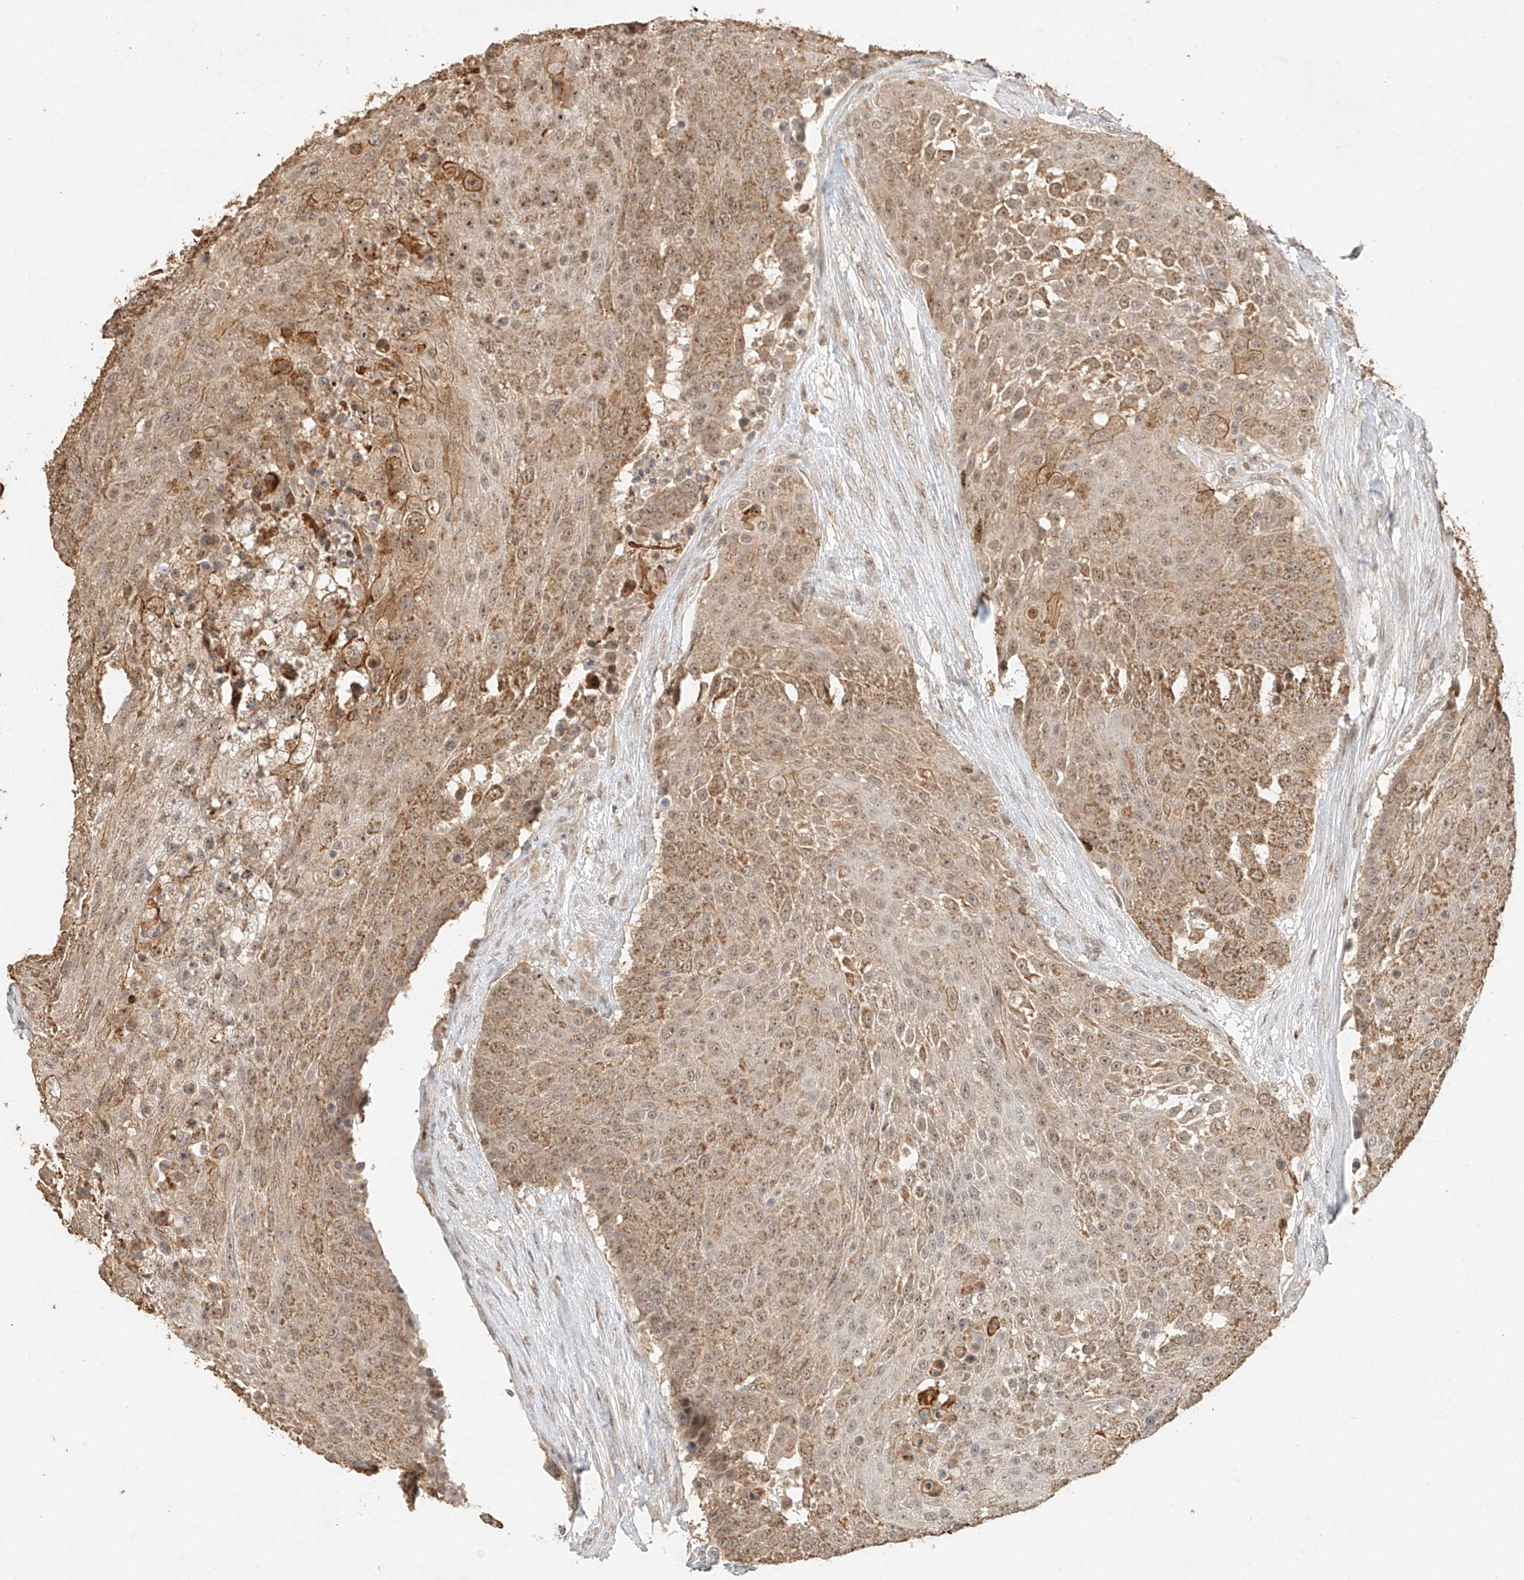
{"staining": {"intensity": "moderate", "quantity": ">75%", "location": "cytoplasmic/membranous"}, "tissue": "urothelial cancer", "cell_type": "Tumor cells", "image_type": "cancer", "snomed": [{"axis": "morphology", "description": "Urothelial carcinoma, High grade"}, {"axis": "topography", "description": "Urinary bladder"}], "caption": "Immunohistochemical staining of human urothelial cancer reveals moderate cytoplasmic/membranous protein expression in approximately >75% of tumor cells.", "gene": "CXorf58", "patient": {"sex": "female", "age": 63}}